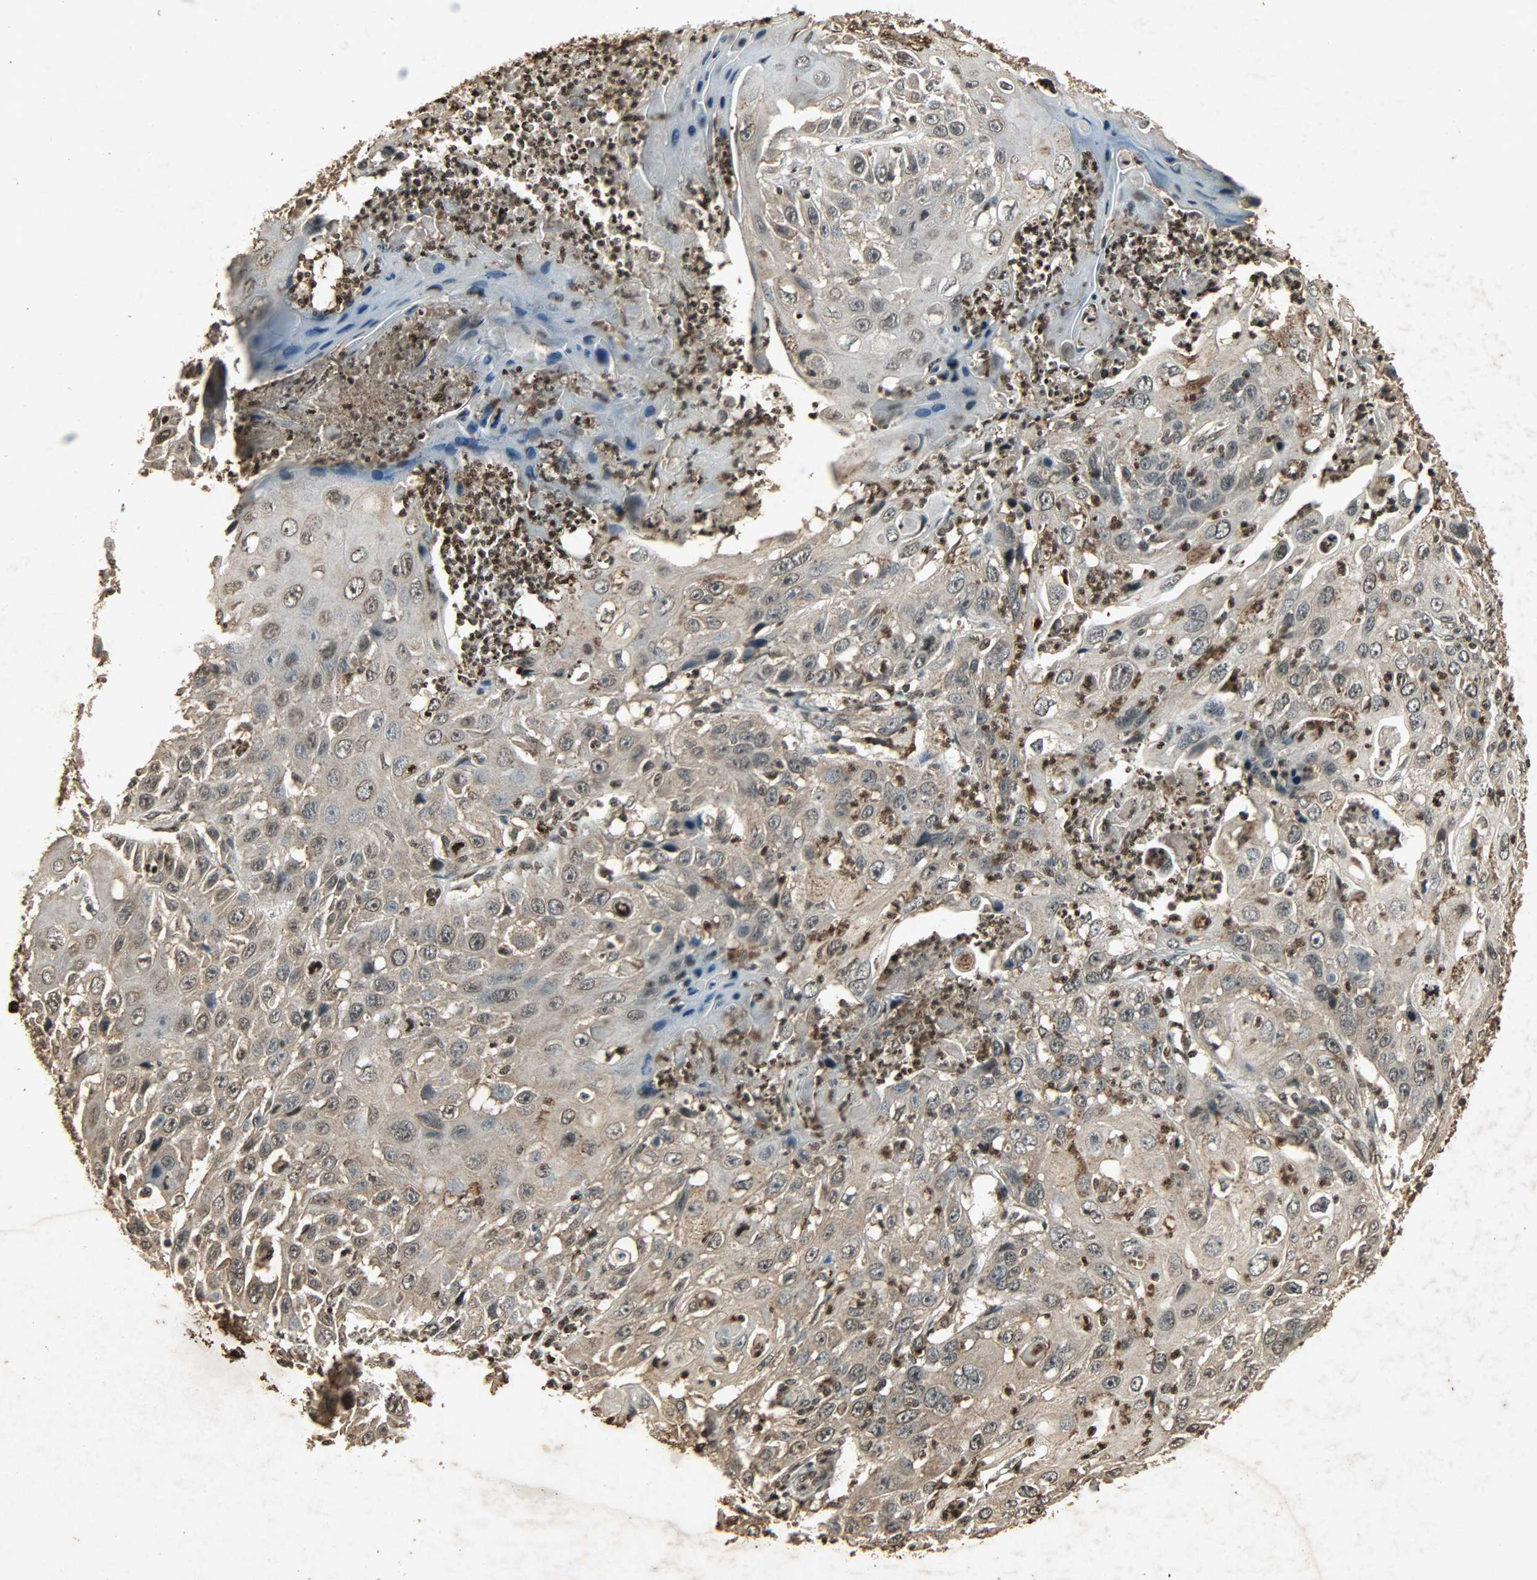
{"staining": {"intensity": "weak", "quantity": ">75%", "location": "cytoplasmic/membranous,nuclear"}, "tissue": "cervical cancer", "cell_type": "Tumor cells", "image_type": "cancer", "snomed": [{"axis": "morphology", "description": "Squamous cell carcinoma, NOS"}, {"axis": "topography", "description": "Cervix"}], "caption": "Protein staining exhibits weak cytoplasmic/membranous and nuclear expression in approximately >75% of tumor cells in squamous cell carcinoma (cervical).", "gene": "PPP3R1", "patient": {"sex": "female", "age": 39}}